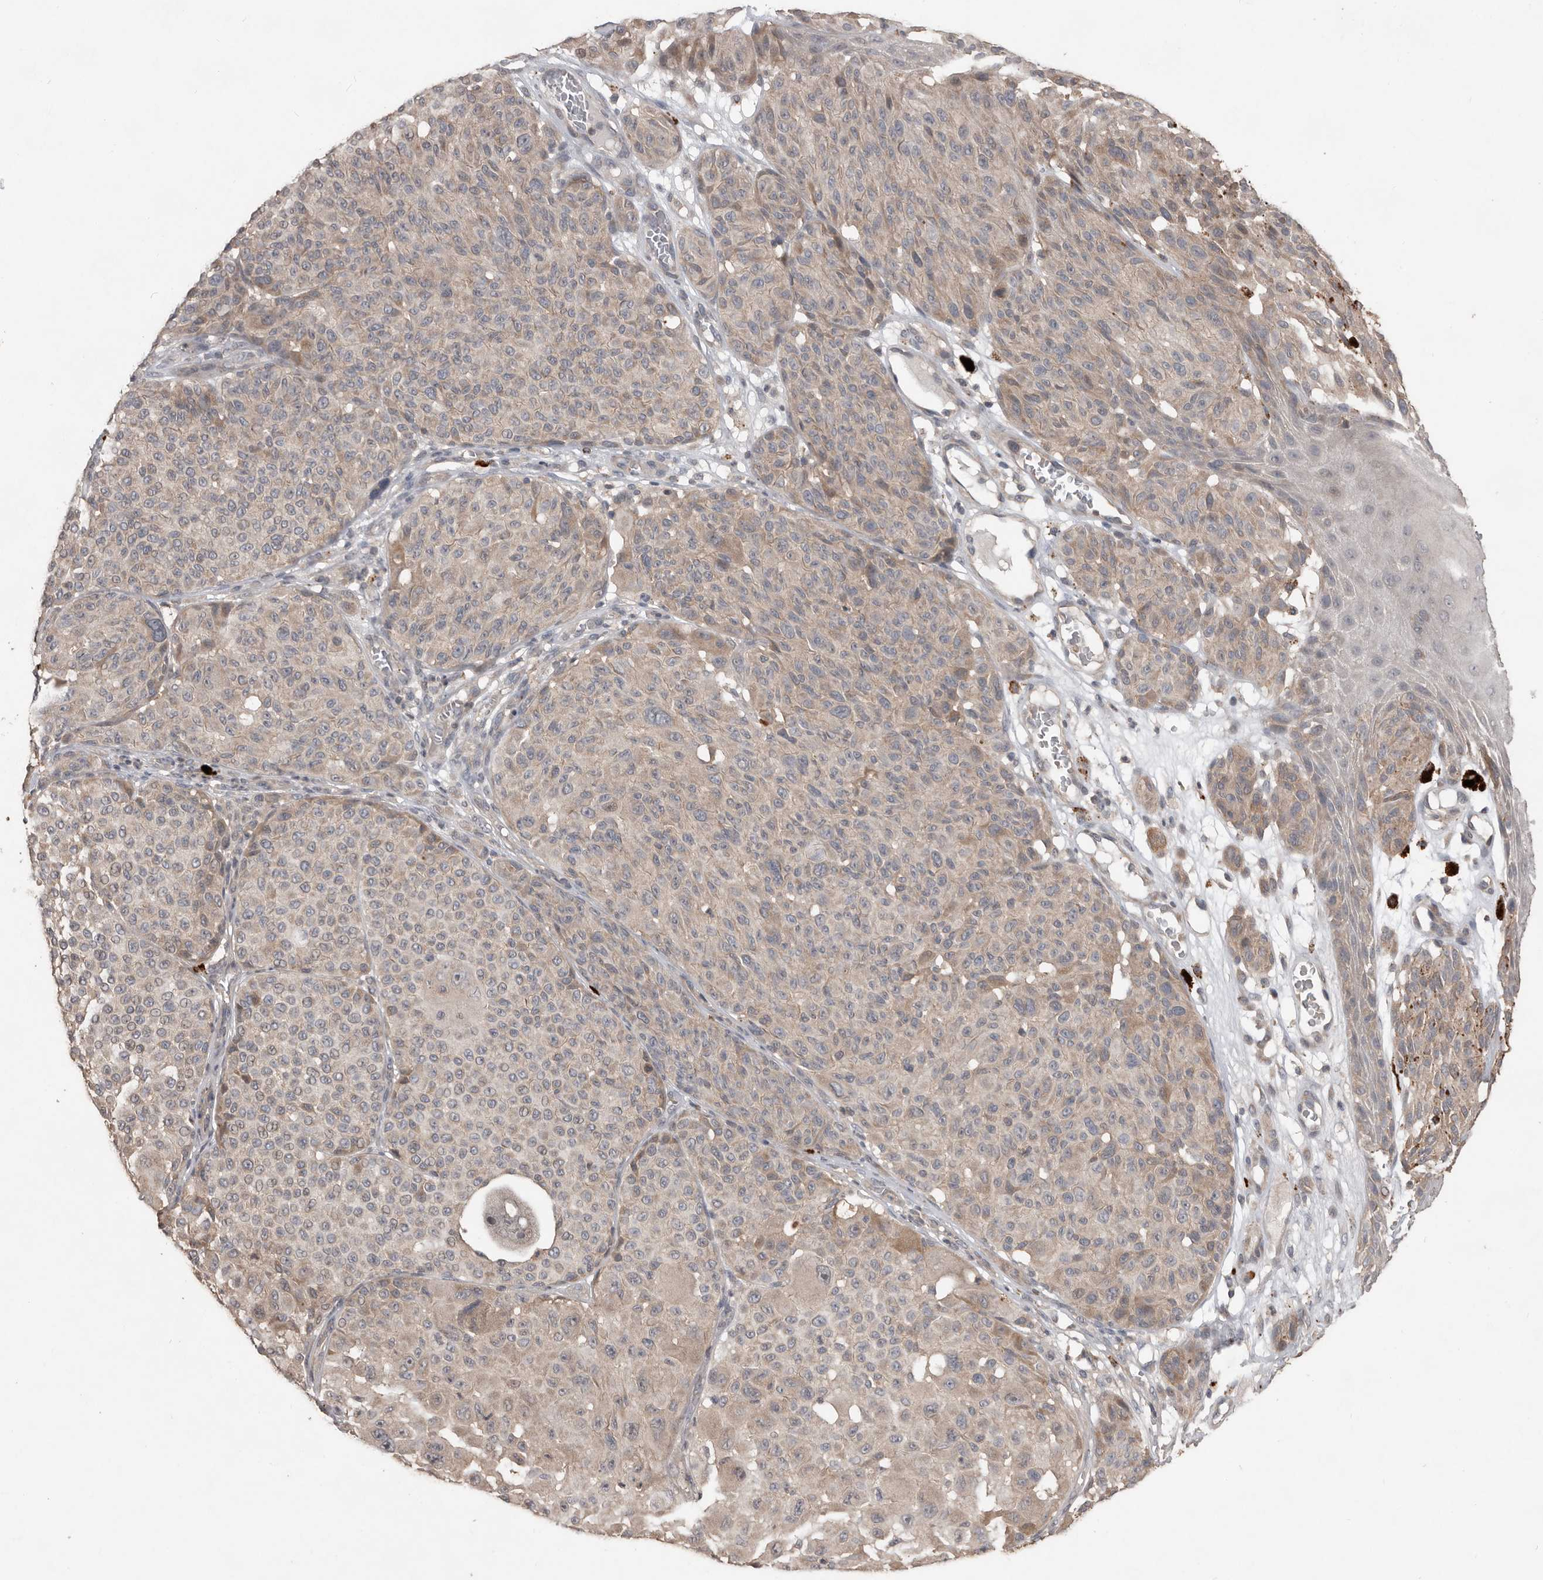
{"staining": {"intensity": "weak", "quantity": "<25%", "location": "cytoplasmic/membranous"}, "tissue": "melanoma", "cell_type": "Tumor cells", "image_type": "cancer", "snomed": [{"axis": "morphology", "description": "Malignant melanoma, NOS"}, {"axis": "topography", "description": "Skin"}], "caption": "Melanoma was stained to show a protein in brown. There is no significant positivity in tumor cells. The staining was performed using DAB (3,3'-diaminobenzidine) to visualize the protein expression in brown, while the nuclei were stained in blue with hematoxylin (Magnification: 20x).", "gene": "BAMBI", "patient": {"sex": "male", "age": 83}}